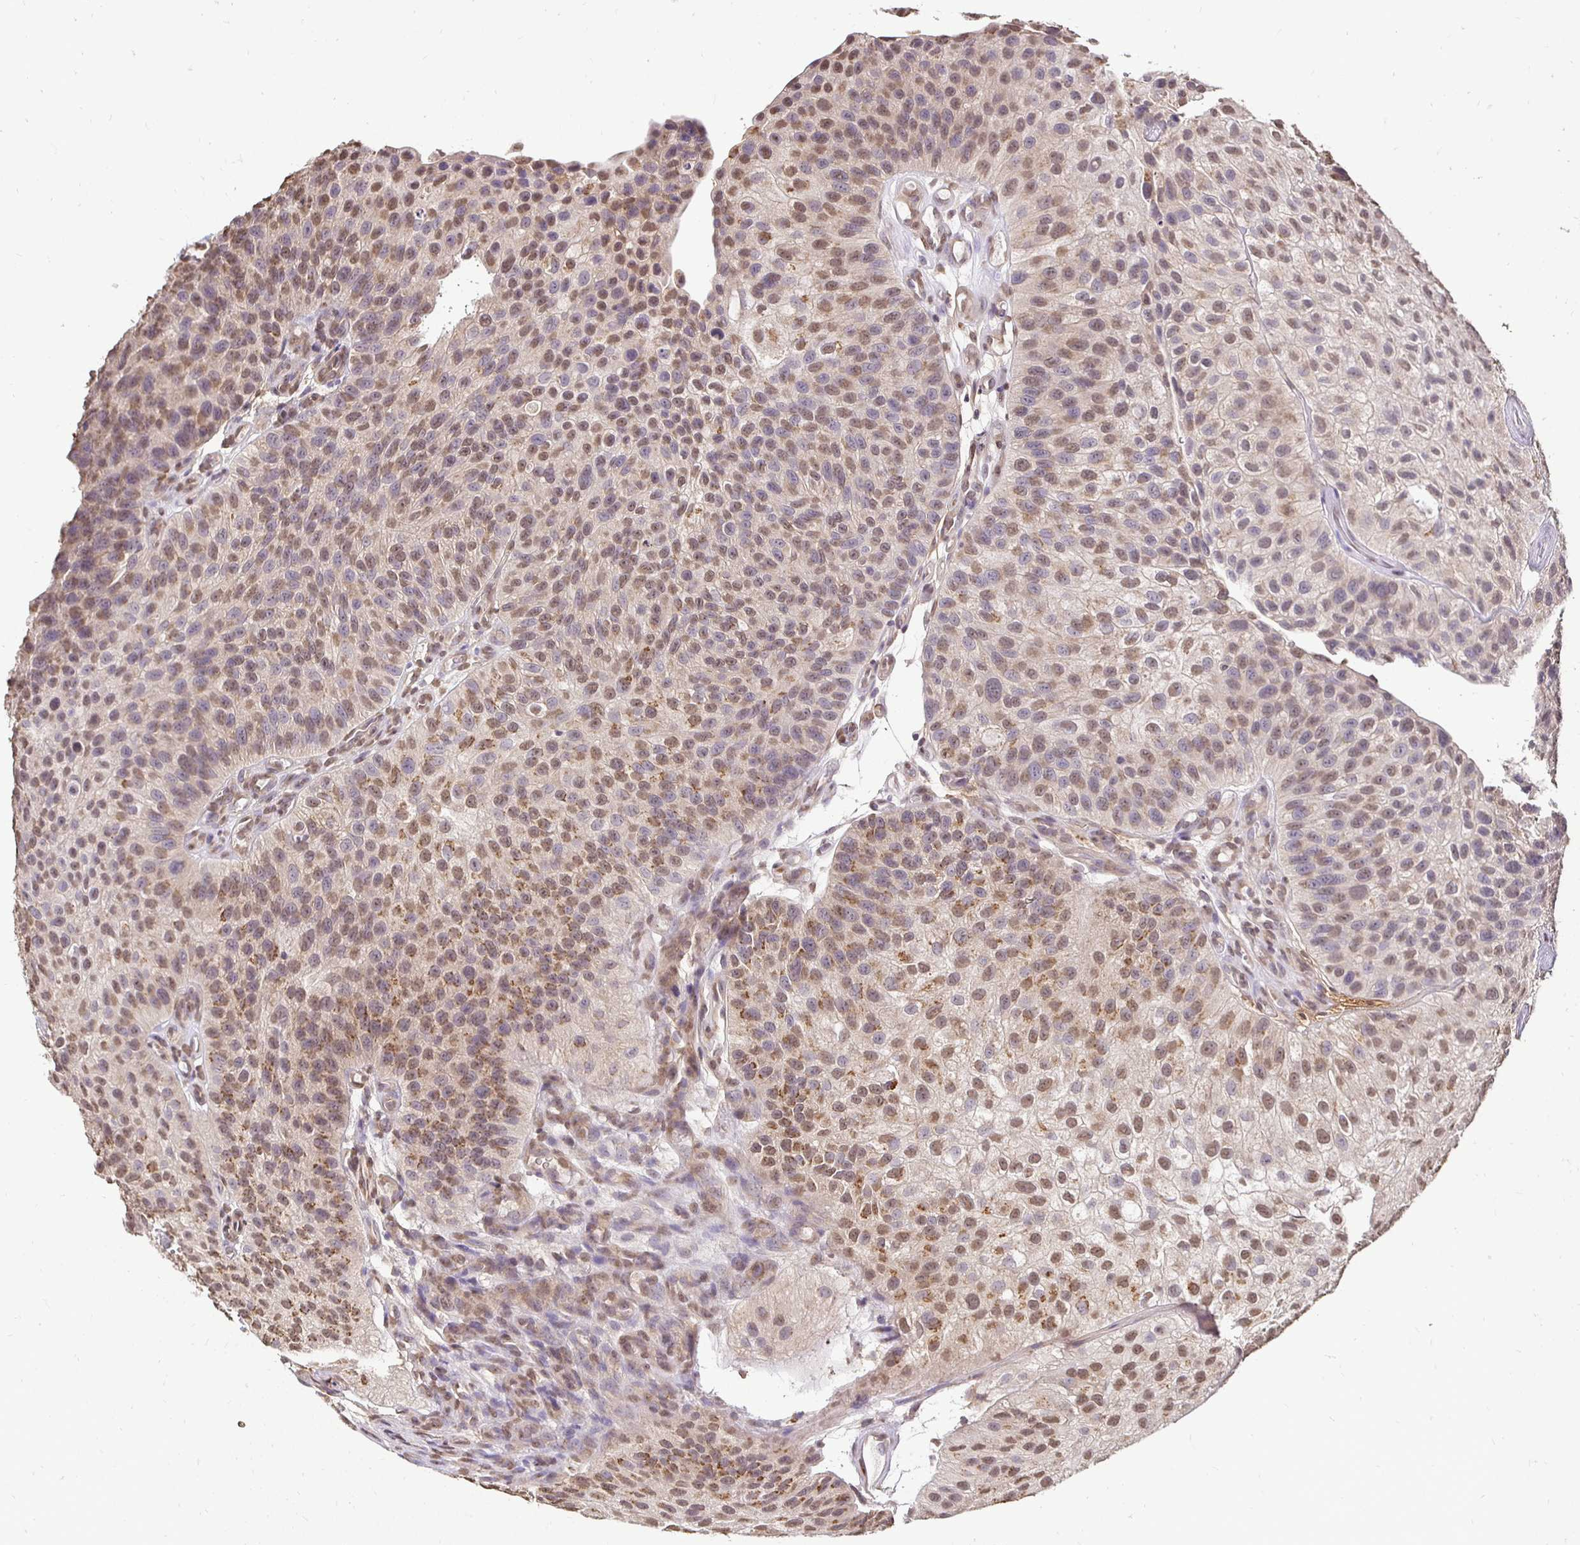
{"staining": {"intensity": "moderate", "quantity": ">75%", "location": "nuclear"}, "tissue": "urothelial cancer", "cell_type": "Tumor cells", "image_type": "cancer", "snomed": [{"axis": "morphology", "description": "Urothelial carcinoma, NOS"}, {"axis": "topography", "description": "Urinary bladder"}], "caption": "Protein expression analysis of human urothelial cancer reveals moderate nuclear expression in approximately >75% of tumor cells.", "gene": "RHEBL1", "patient": {"sex": "male", "age": 87}}